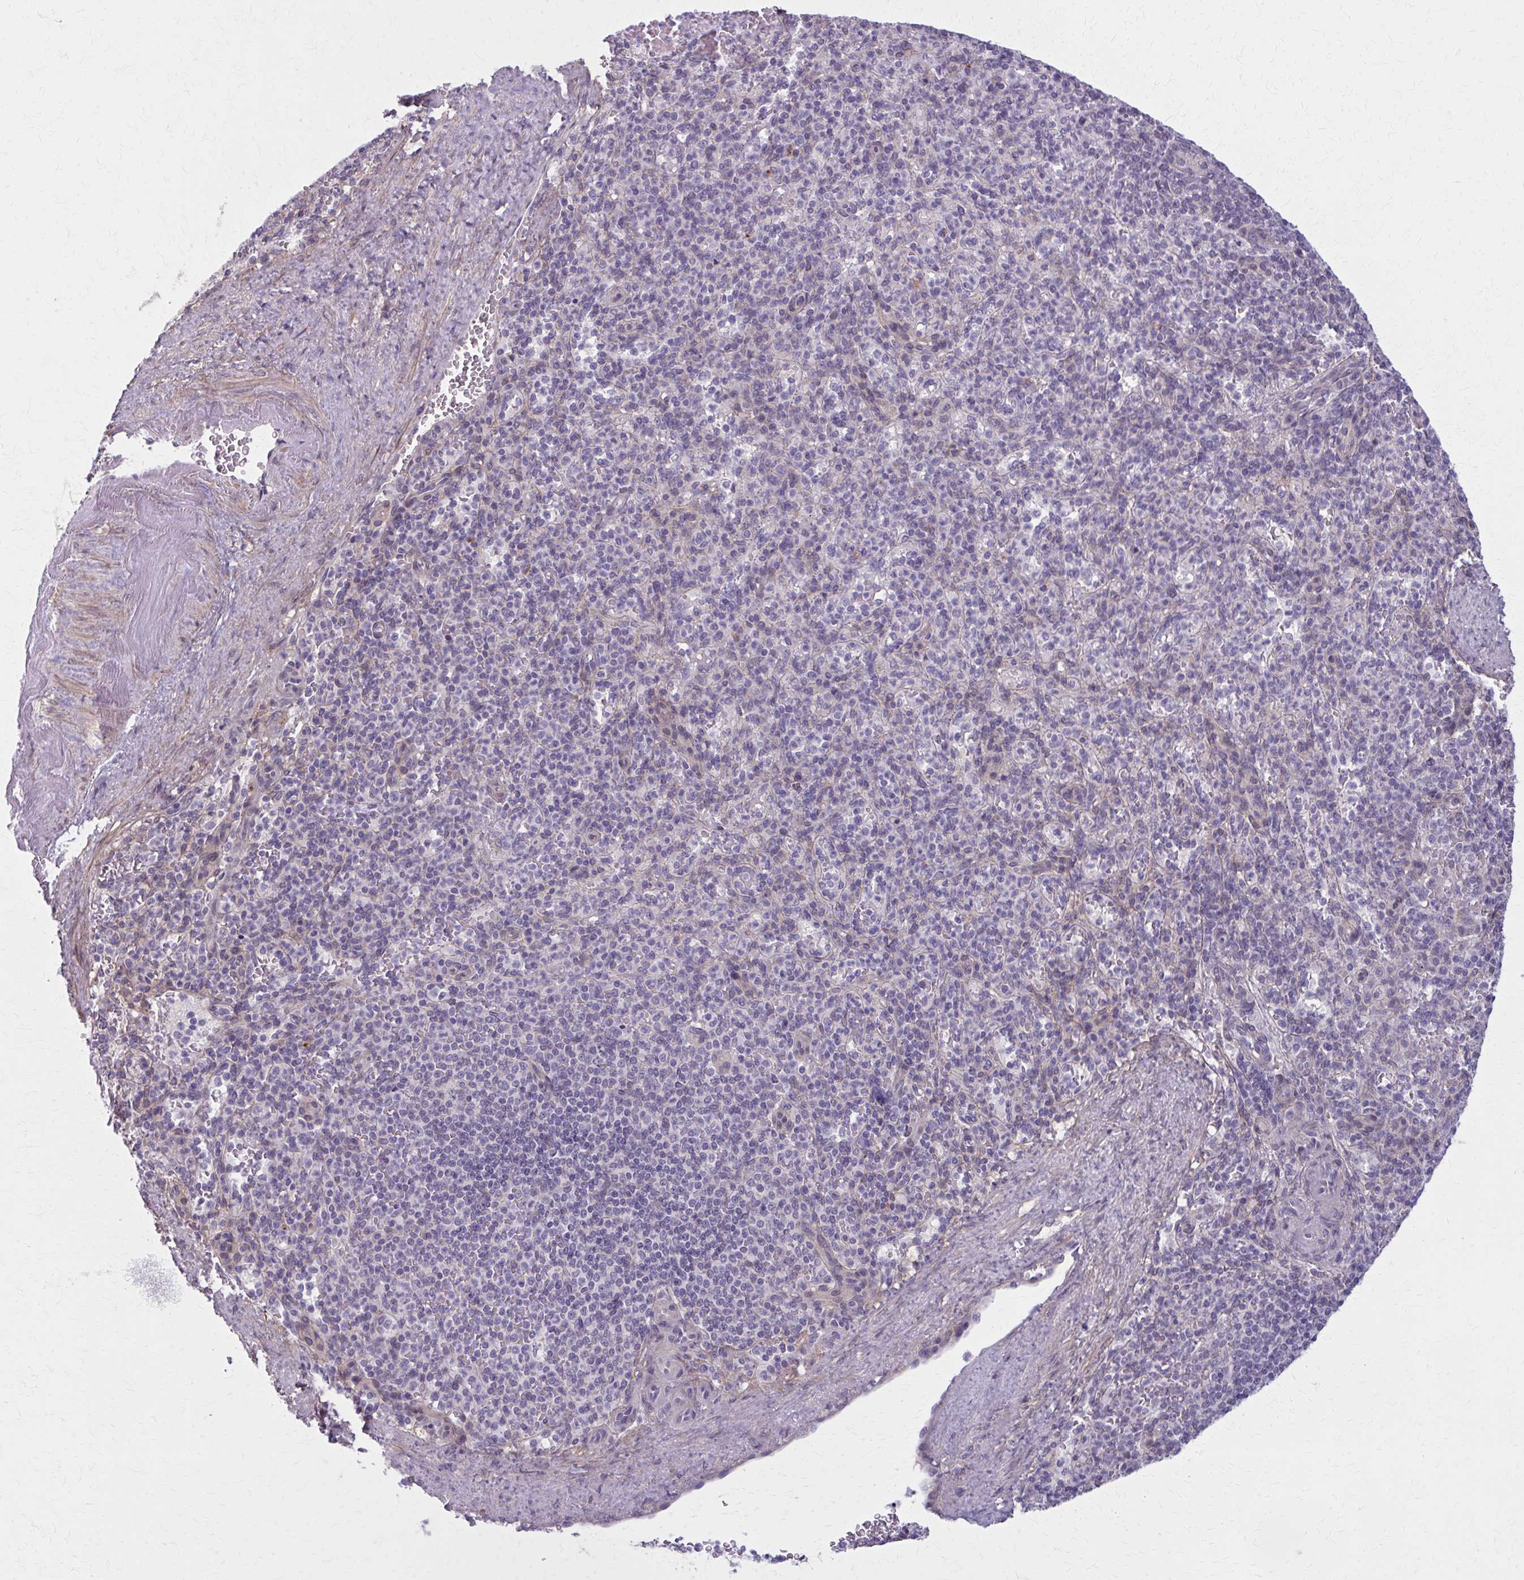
{"staining": {"intensity": "negative", "quantity": "none", "location": "none"}, "tissue": "spleen", "cell_type": "Cells in red pulp", "image_type": "normal", "snomed": [{"axis": "morphology", "description": "Normal tissue, NOS"}, {"axis": "topography", "description": "Spleen"}], "caption": "Micrograph shows no protein staining in cells in red pulp of normal spleen.", "gene": "NUMBL", "patient": {"sex": "female", "age": 74}}